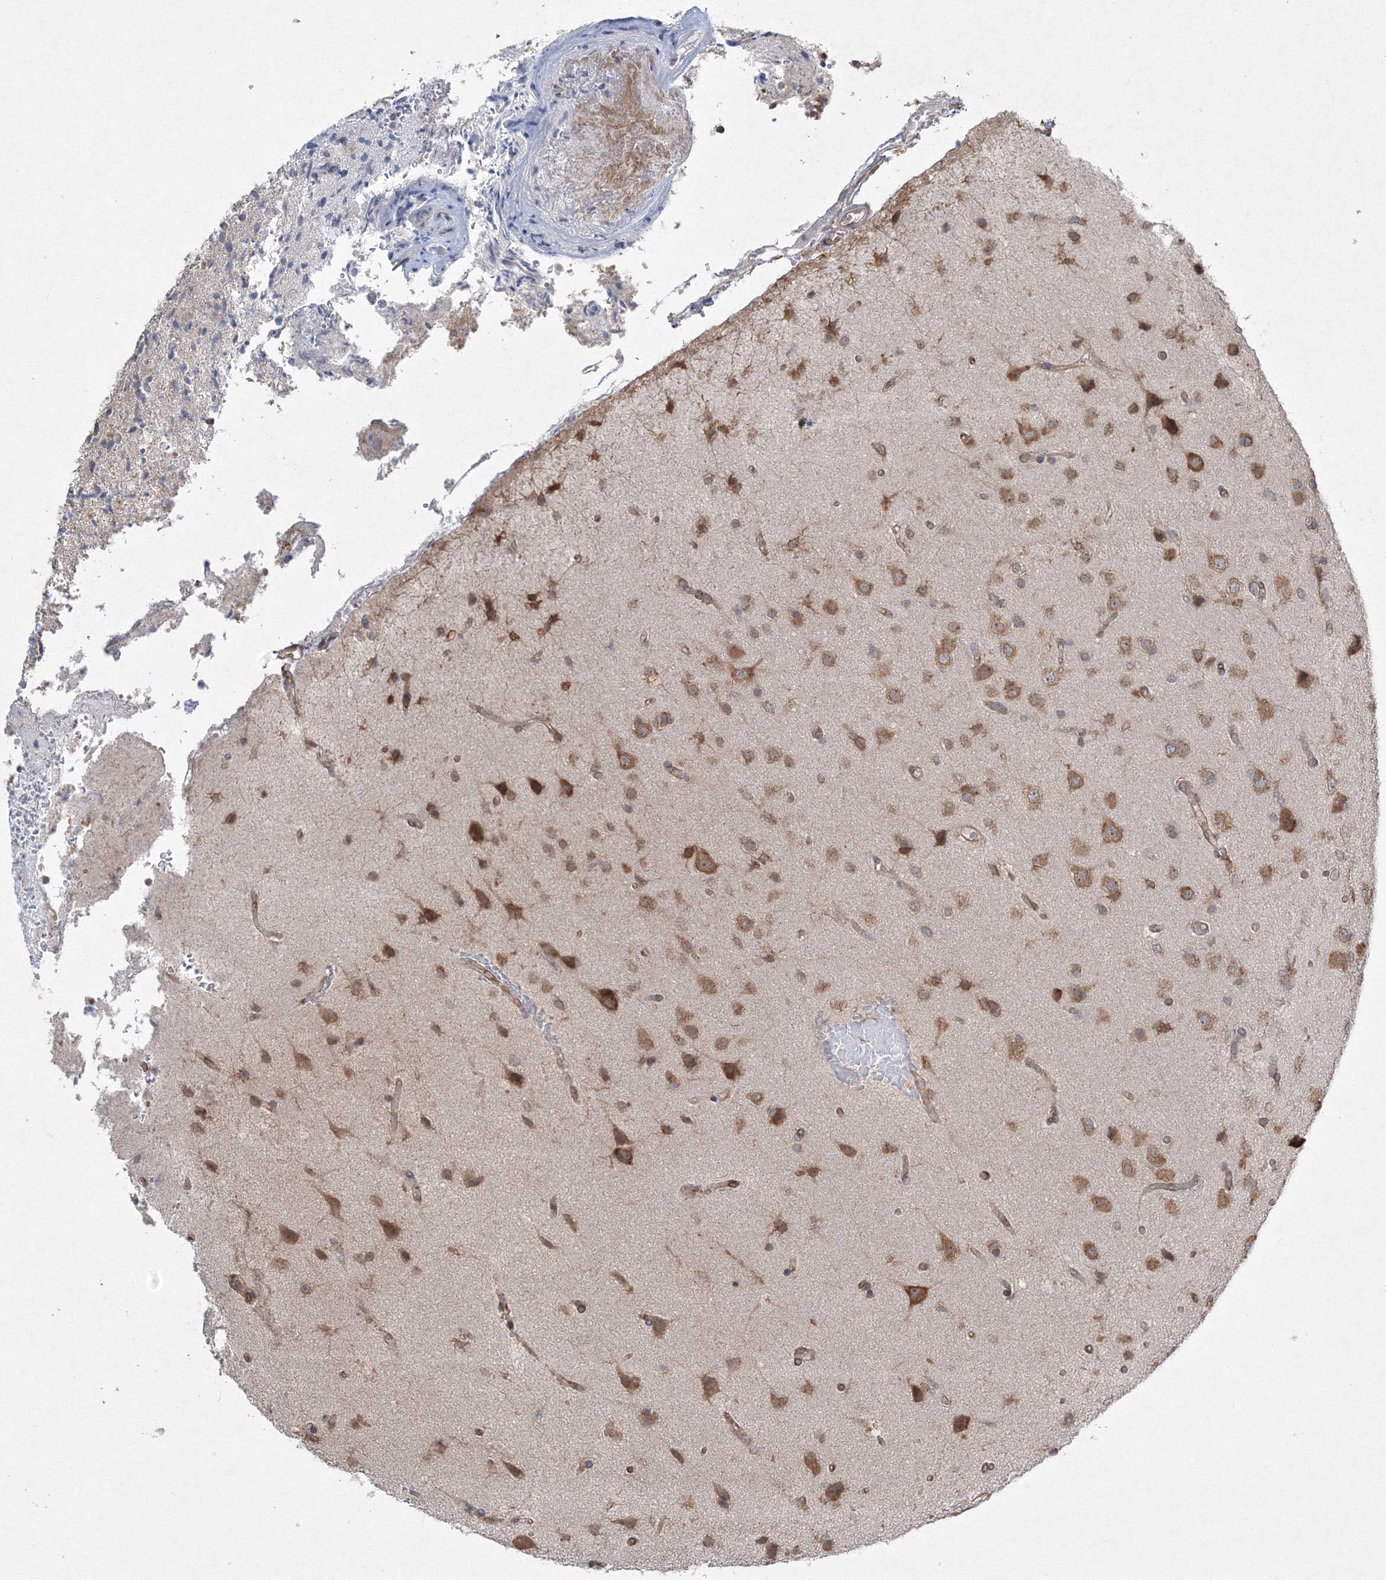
{"staining": {"intensity": "moderate", "quantity": "25%-75%", "location": "cytoplasmic/membranous"}, "tissue": "glioma", "cell_type": "Tumor cells", "image_type": "cancer", "snomed": [{"axis": "morphology", "description": "Glioma, malignant, High grade"}, {"axis": "topography", "description": "Brain"}], "caption": "Protein positivity by immunohistochemistry shows moderate cytoplasmic/membranous positivity in about 25%-75% of tumor cells in glioma. The protein is shown in brown color, while the nuclei are stained blue.", "gene": "FBXL8", "patient": {"sex": "male", "age": 72}}